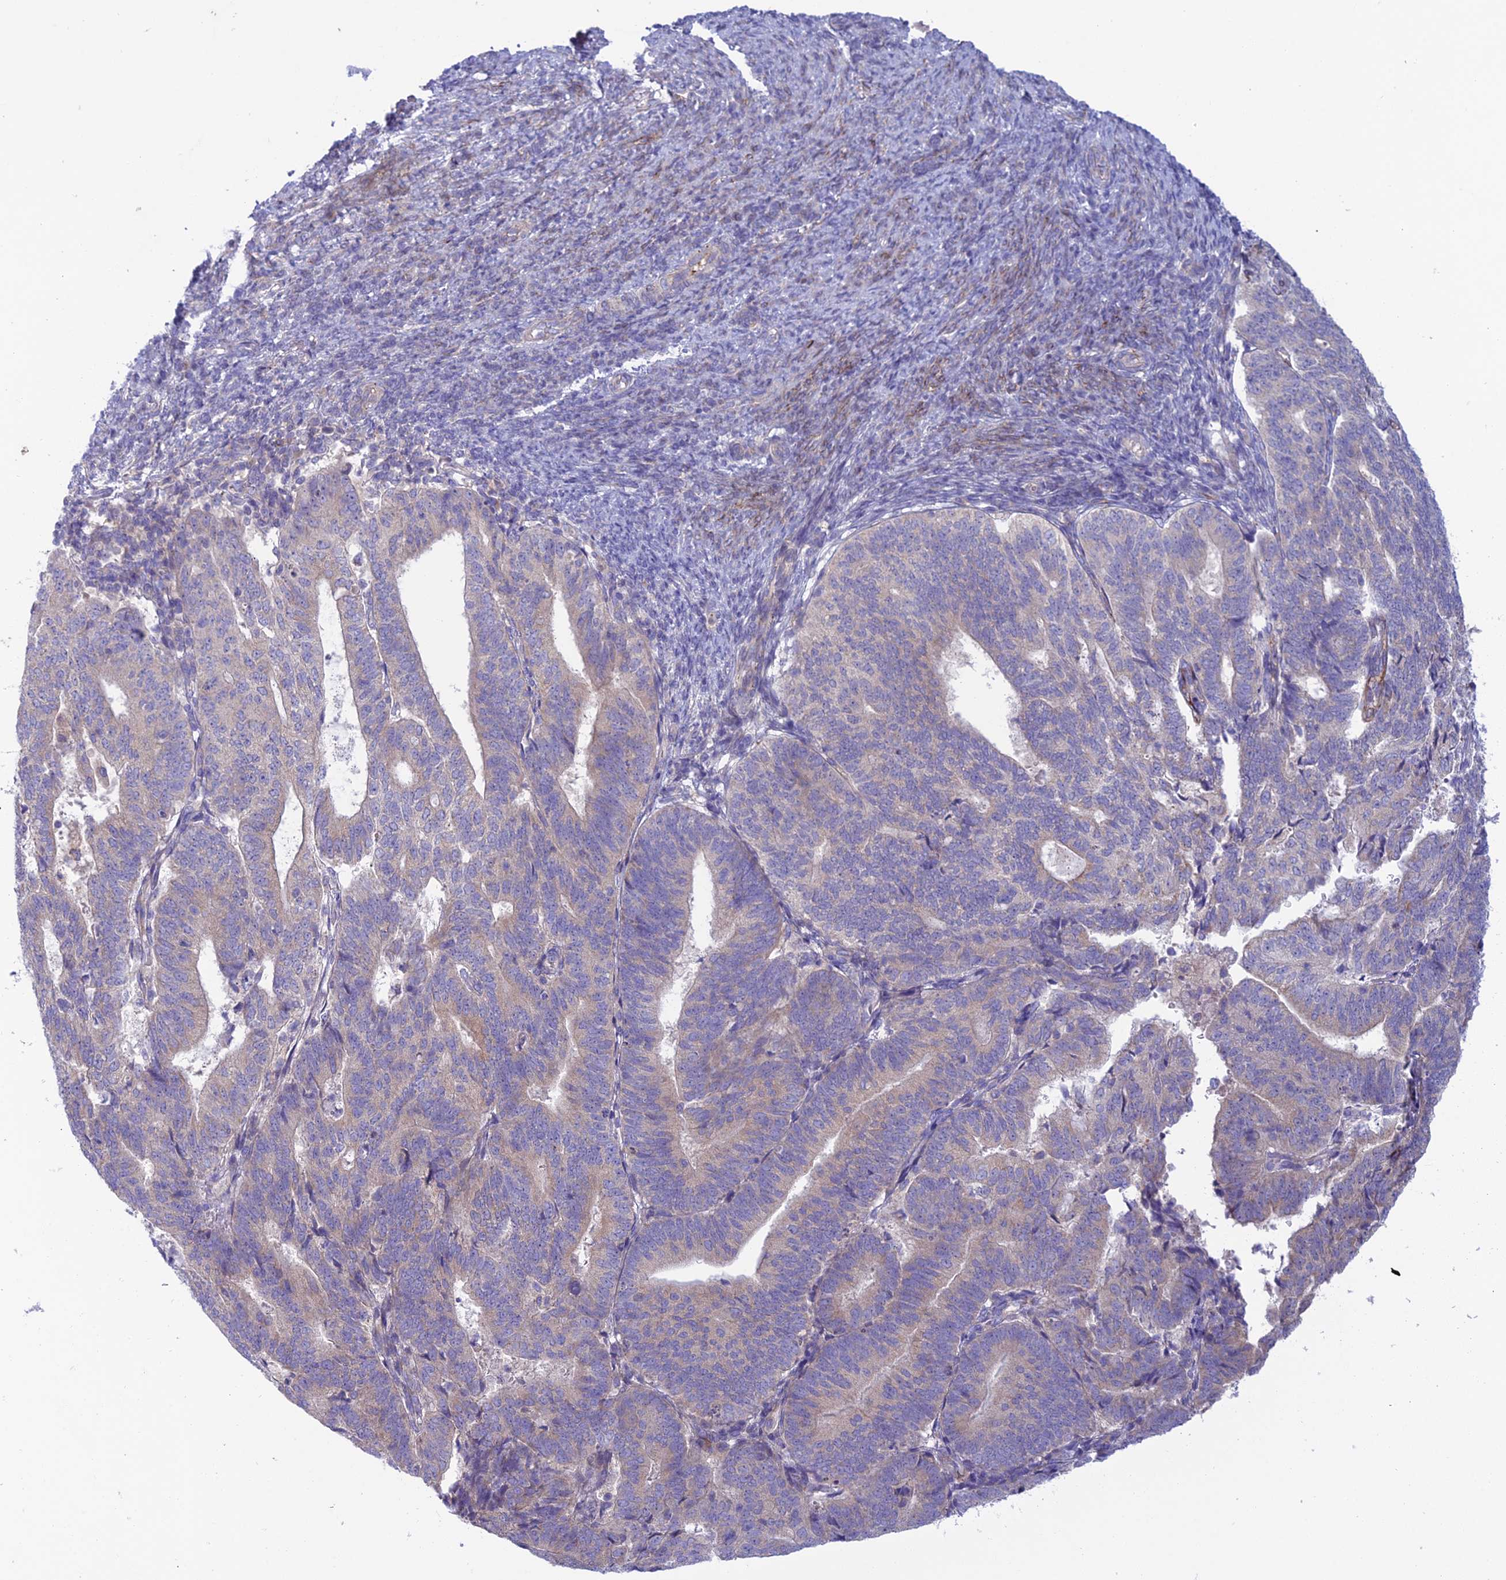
{"staining": {"intensity": "weak", "quantity": "<25%", "location": "cytoplasmic/membranous"}, "tissue": "endometrial cancer", "cell_type": "Tumor cells", "image_type": "cancer", "snomed": [{"axis": "morphology", "description": "Adenocarcinoma, NOS"}, {"axis": "topography", "description": "Endometrium"}], "caption": "High power microscopy histopathology image of an immunohistochemistry image of endometrial adenocarcinoma, revealing no significant staining in tumor cells. (Stains: DAB (3,3'-diaminobenzidine) immunohistochemistry (IHC) with hematoxylin counter stain, Microscopy: brightfield microscopy at high magnification).", "gene": "DUS2", "patient": {"sex": "female", "age": 70}}